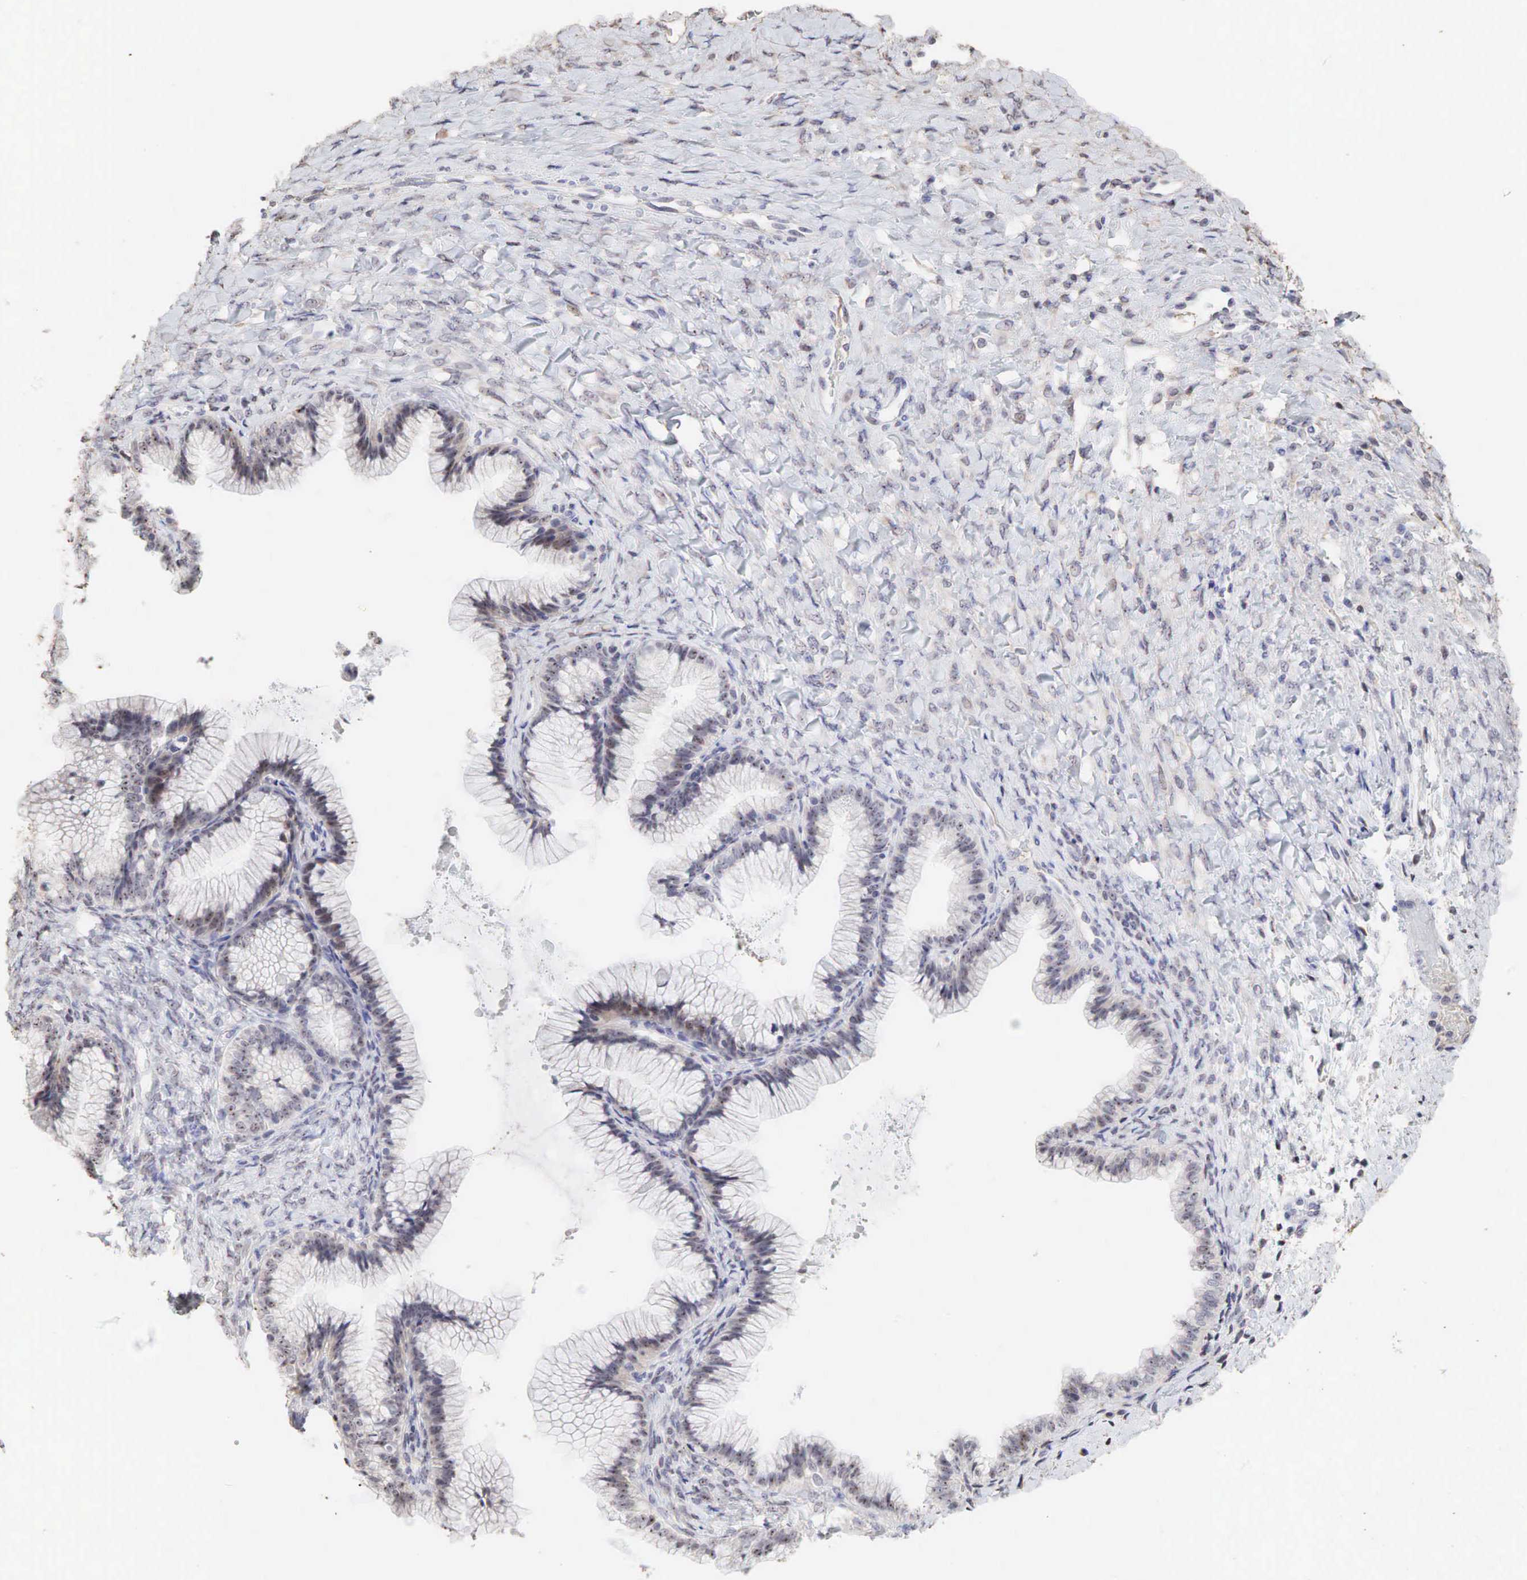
{"staining": {"intensity": "moderate", "quantity": "25%-75%", "location": "cytoplasmic/membranous,nuclear"}, "tissue": "ovarian cancer", "cell_type": "Tumor cells", "image_type": "cancer", "snomed": [{"axis": "morphology", "description": "Cystadenocarcinoma, mucinous, NOS"}, {"axis": "topography", "description": "Ovary"}], "caption": "This image demonstrates mucinous cystadenocarcinoma (ovarian) stained with immunohistochemistry (IHC) to label a protein in brown. The cytoplasmic/membranous and nuclear of tumor cells show moderate positivity for the protein. Nuclei are counter-stained blue.", "gene": "DKC1", "patient": {"sex": "female", "age": 41}}